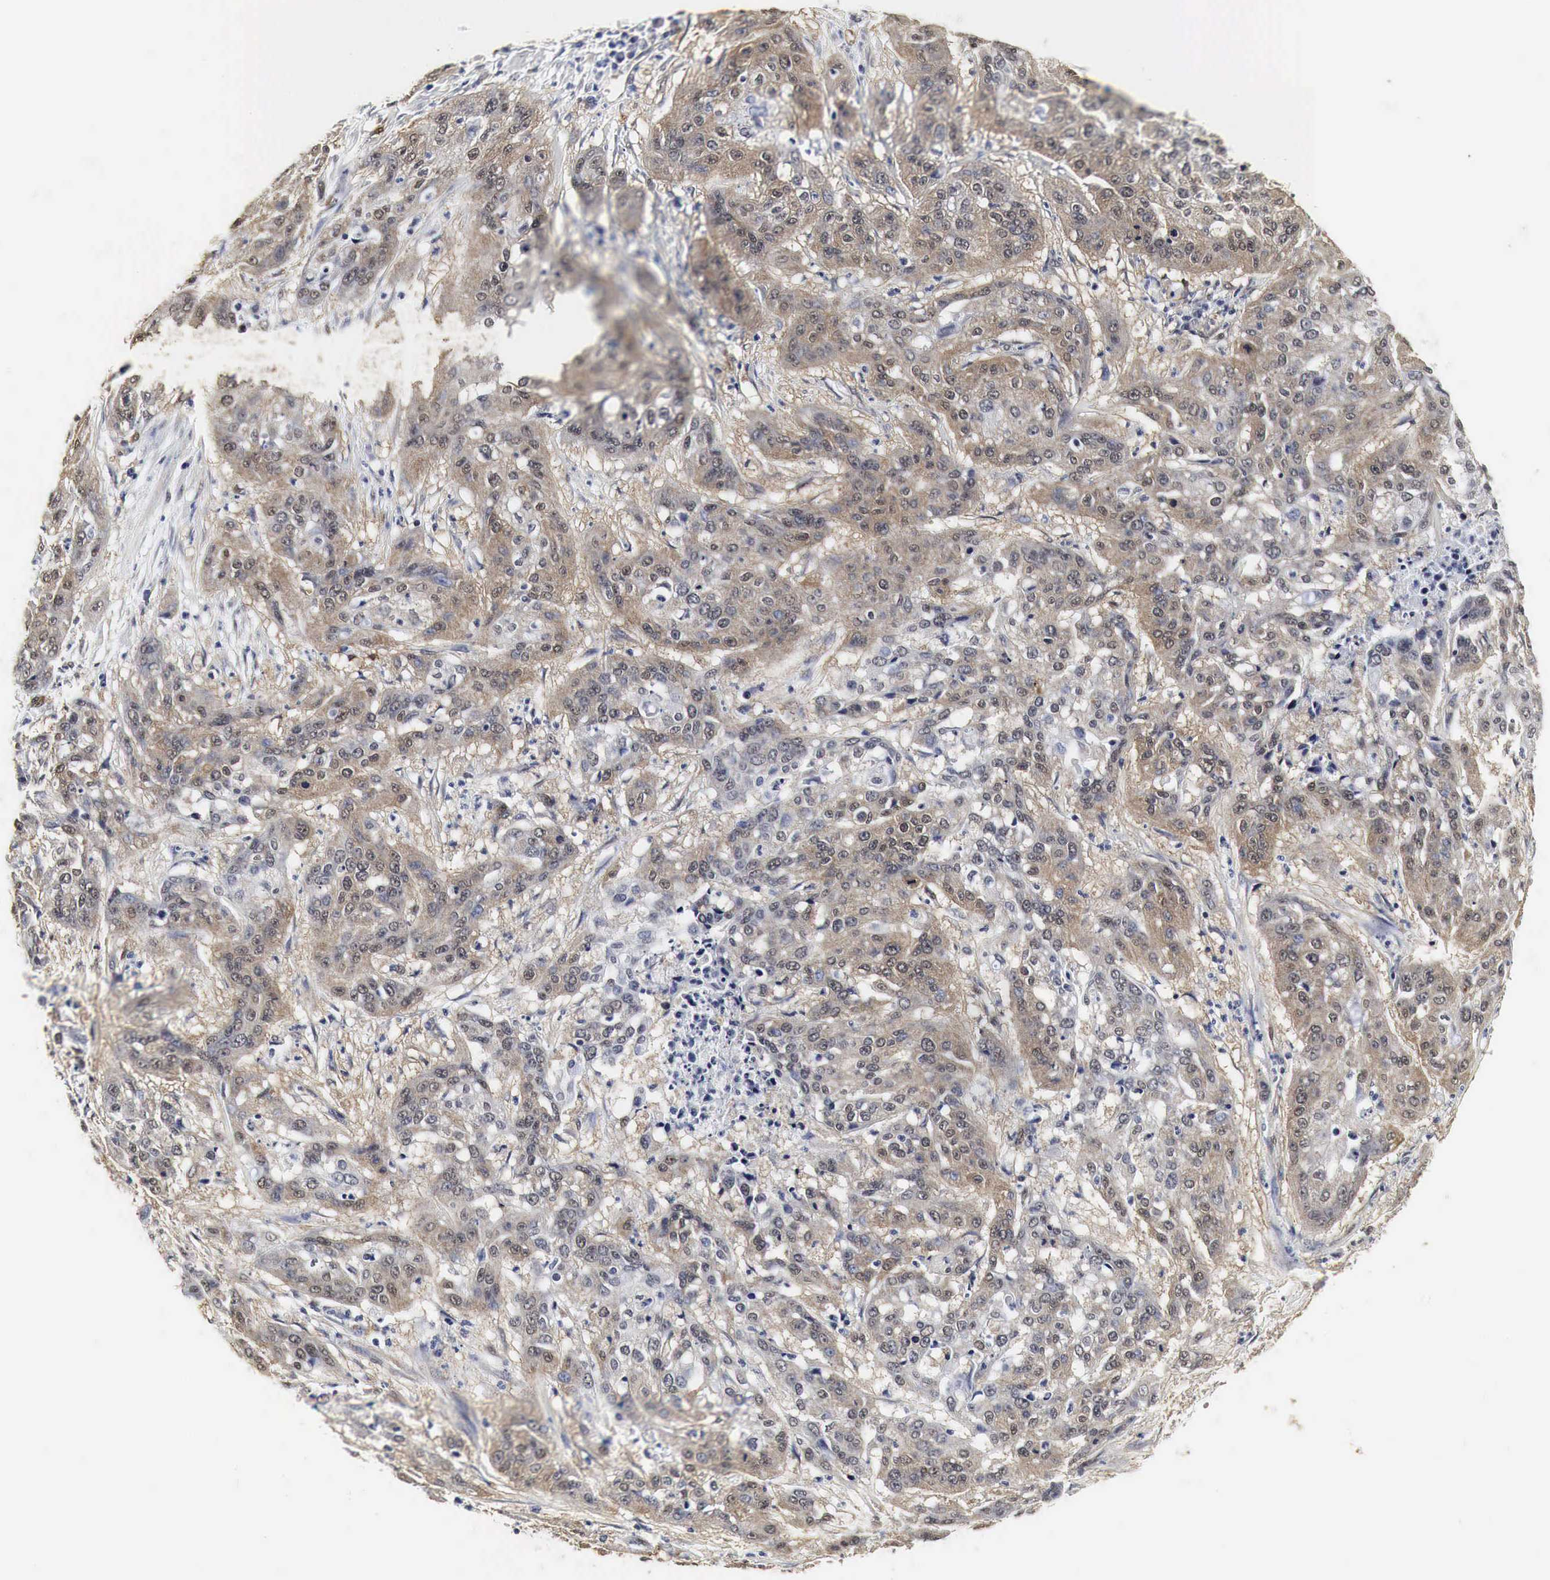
{"staining": {"intensity": "weak", "quantity": ">75%", "location": "cytoplasmic/membranous"}, "tissue": "cervical cancer", "cell_type": "Tumor cells", "image_type": "cancer", "snomed": [{"axis": "morphology", "description": "Squamous cell carcinoma, NOS"}, {"axis": "topography", "description": "Cervix"}], "caption": "Immunohistochemical staining of squamous cell carcinoma (cervical) demonstrates weak cytoplasmic/membranous protein positivity in approximately >75% of tumor cells. Immunohistochemistry stains the protein in brown and the nuclei are stained blue.", "gene": "SPIN1", "patient": {"sex": "female", "age": 41}}